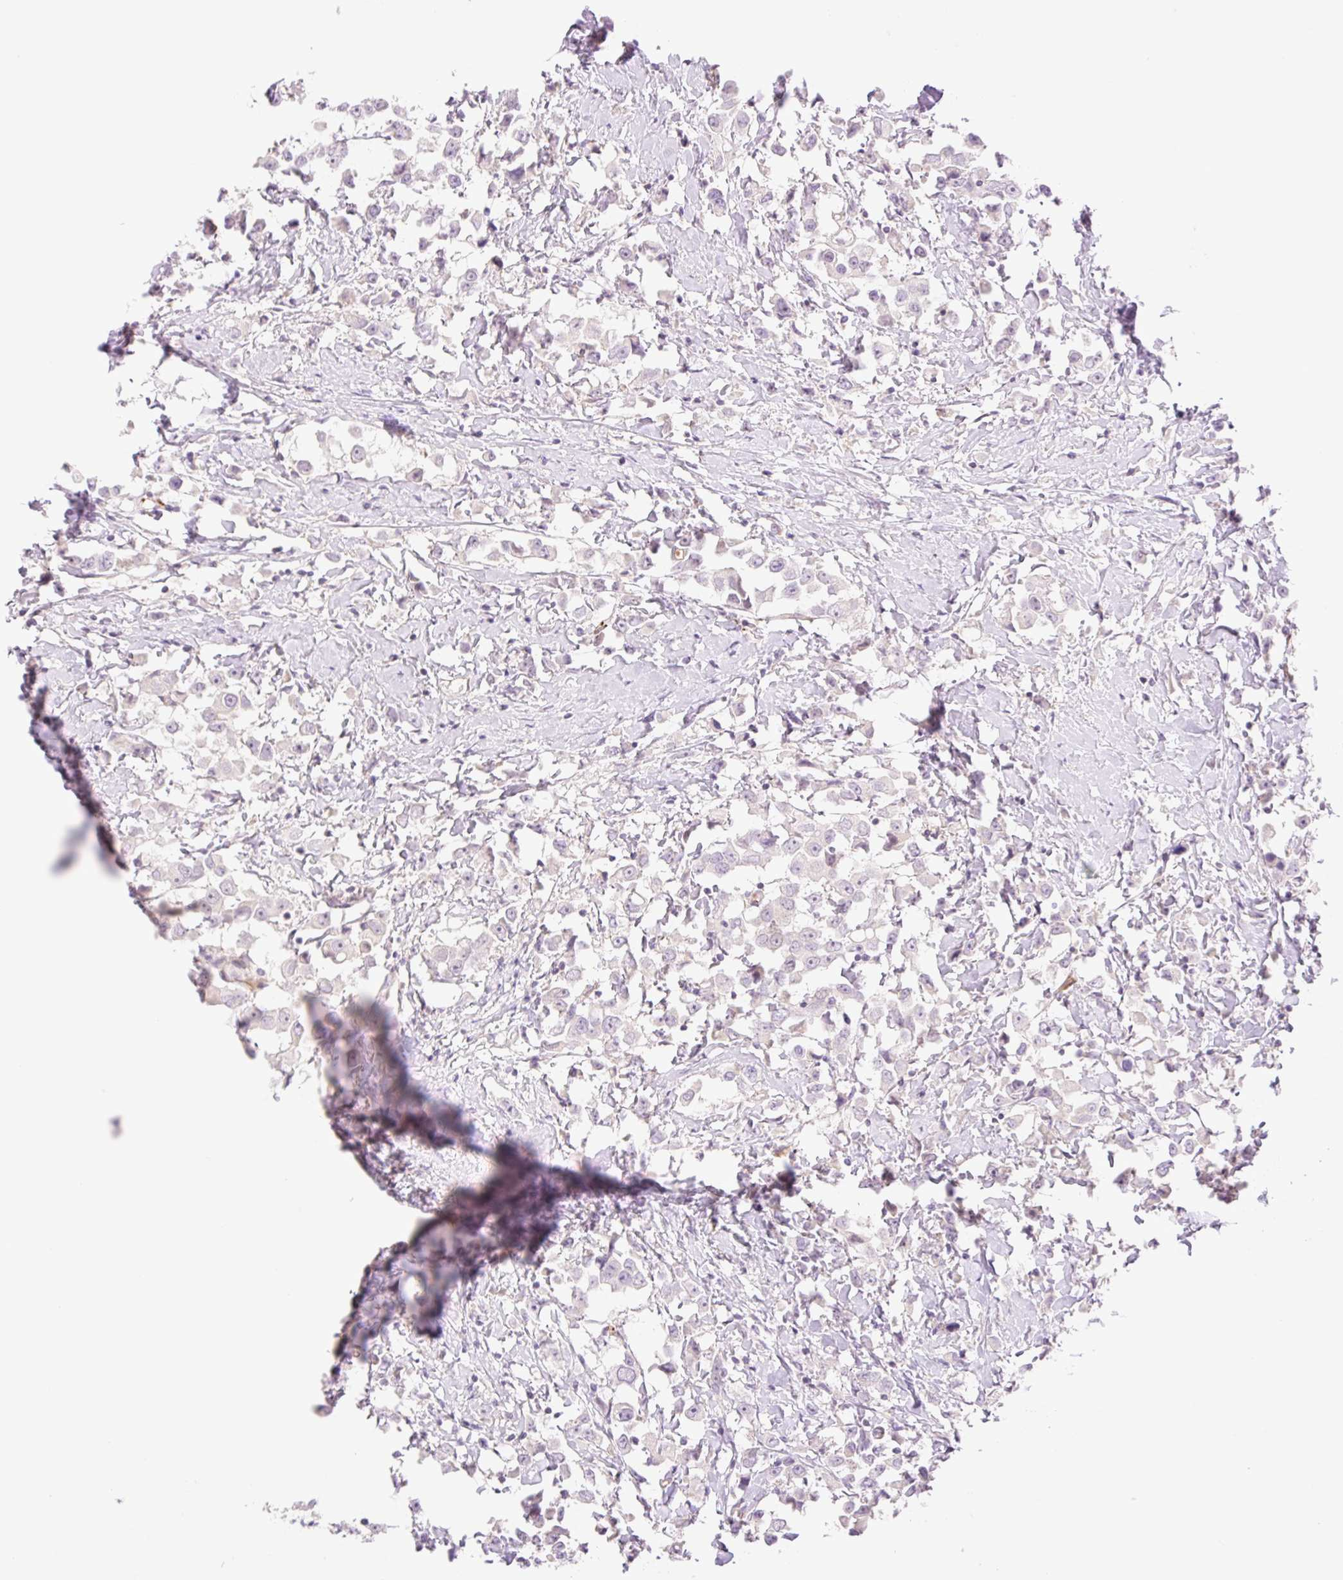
{"staining": {"intensity": "negative", "quantity": "none", "location": "none"}, "tissue": "breast cancer", "cell_type": "Tumor cells", "image_type": "cancer", "snomed": [{"axis": "morphology", "description": "Duct carcinoma"}, {"axis": "topography", "description": "Breast"}], "caption": "Breast cancer stained for a protein using immunohistochemistry (IHC) exhibits no expression tumor cells.", "gene": "ZFYVE21", "patient": {"sex": "female", "age": 61}}